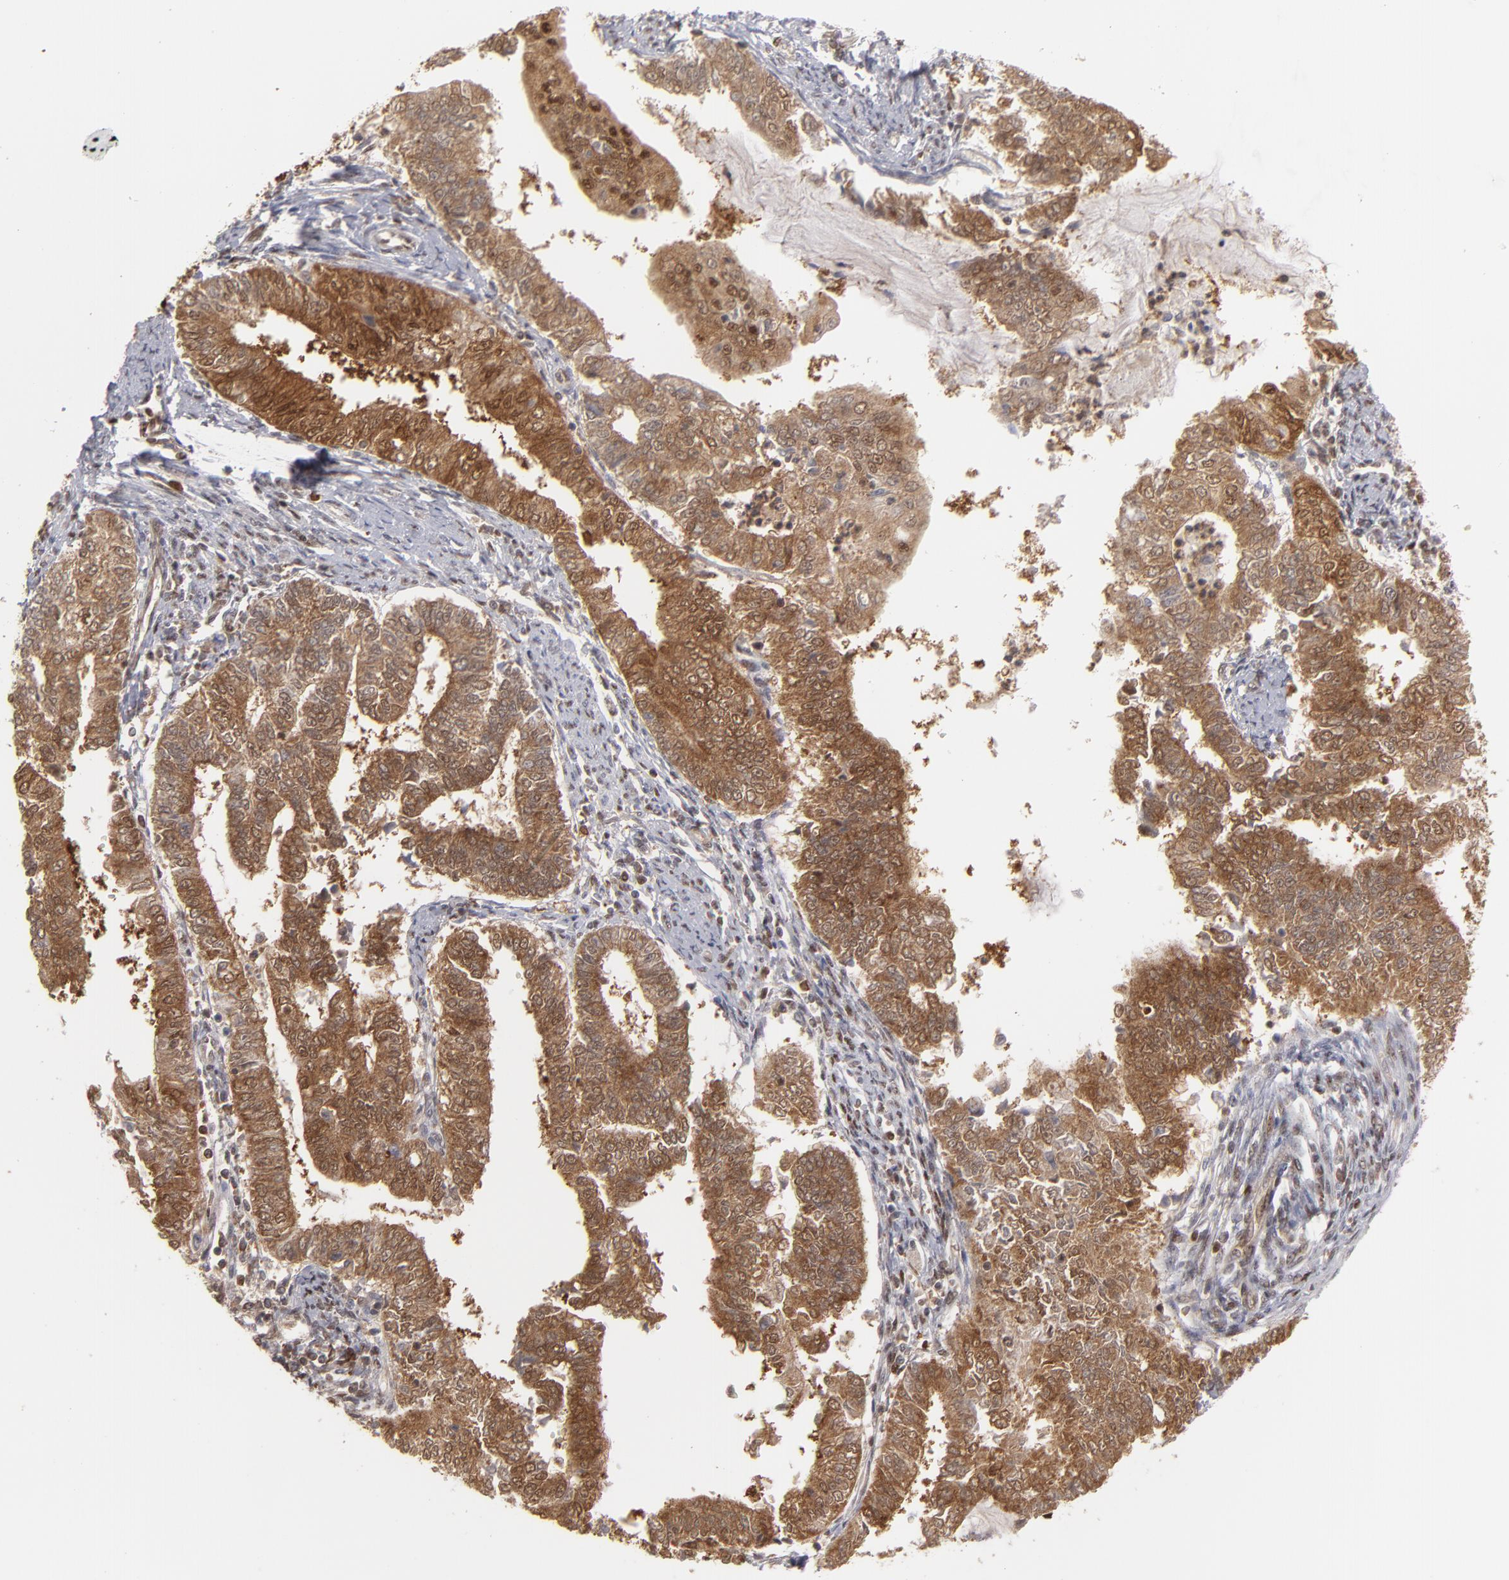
{"staining": {"intensity": "moderate", "quantity": ">75%", "location": "cytoplasmic/membranous,nuclear"}, "tissue": "endometrial cancer", "cell_type": "Tumor cells", "image_type": "cancer", "snomed": [{"axis": "morphology", "description": "Adenocarcinoma, NOS"}, {"axis": "topography", "description": "Endometrium"}], "caption": "A micrograph showing moderate cytoplasmic/membranous and nuclear staining in about >75% of tumor cells in endometrial cancer (adenocarcinoma), as visualized by brown immunohistochemical staining.", "gene": "GSR", "patient": {"sex": "female", "age": 66}}